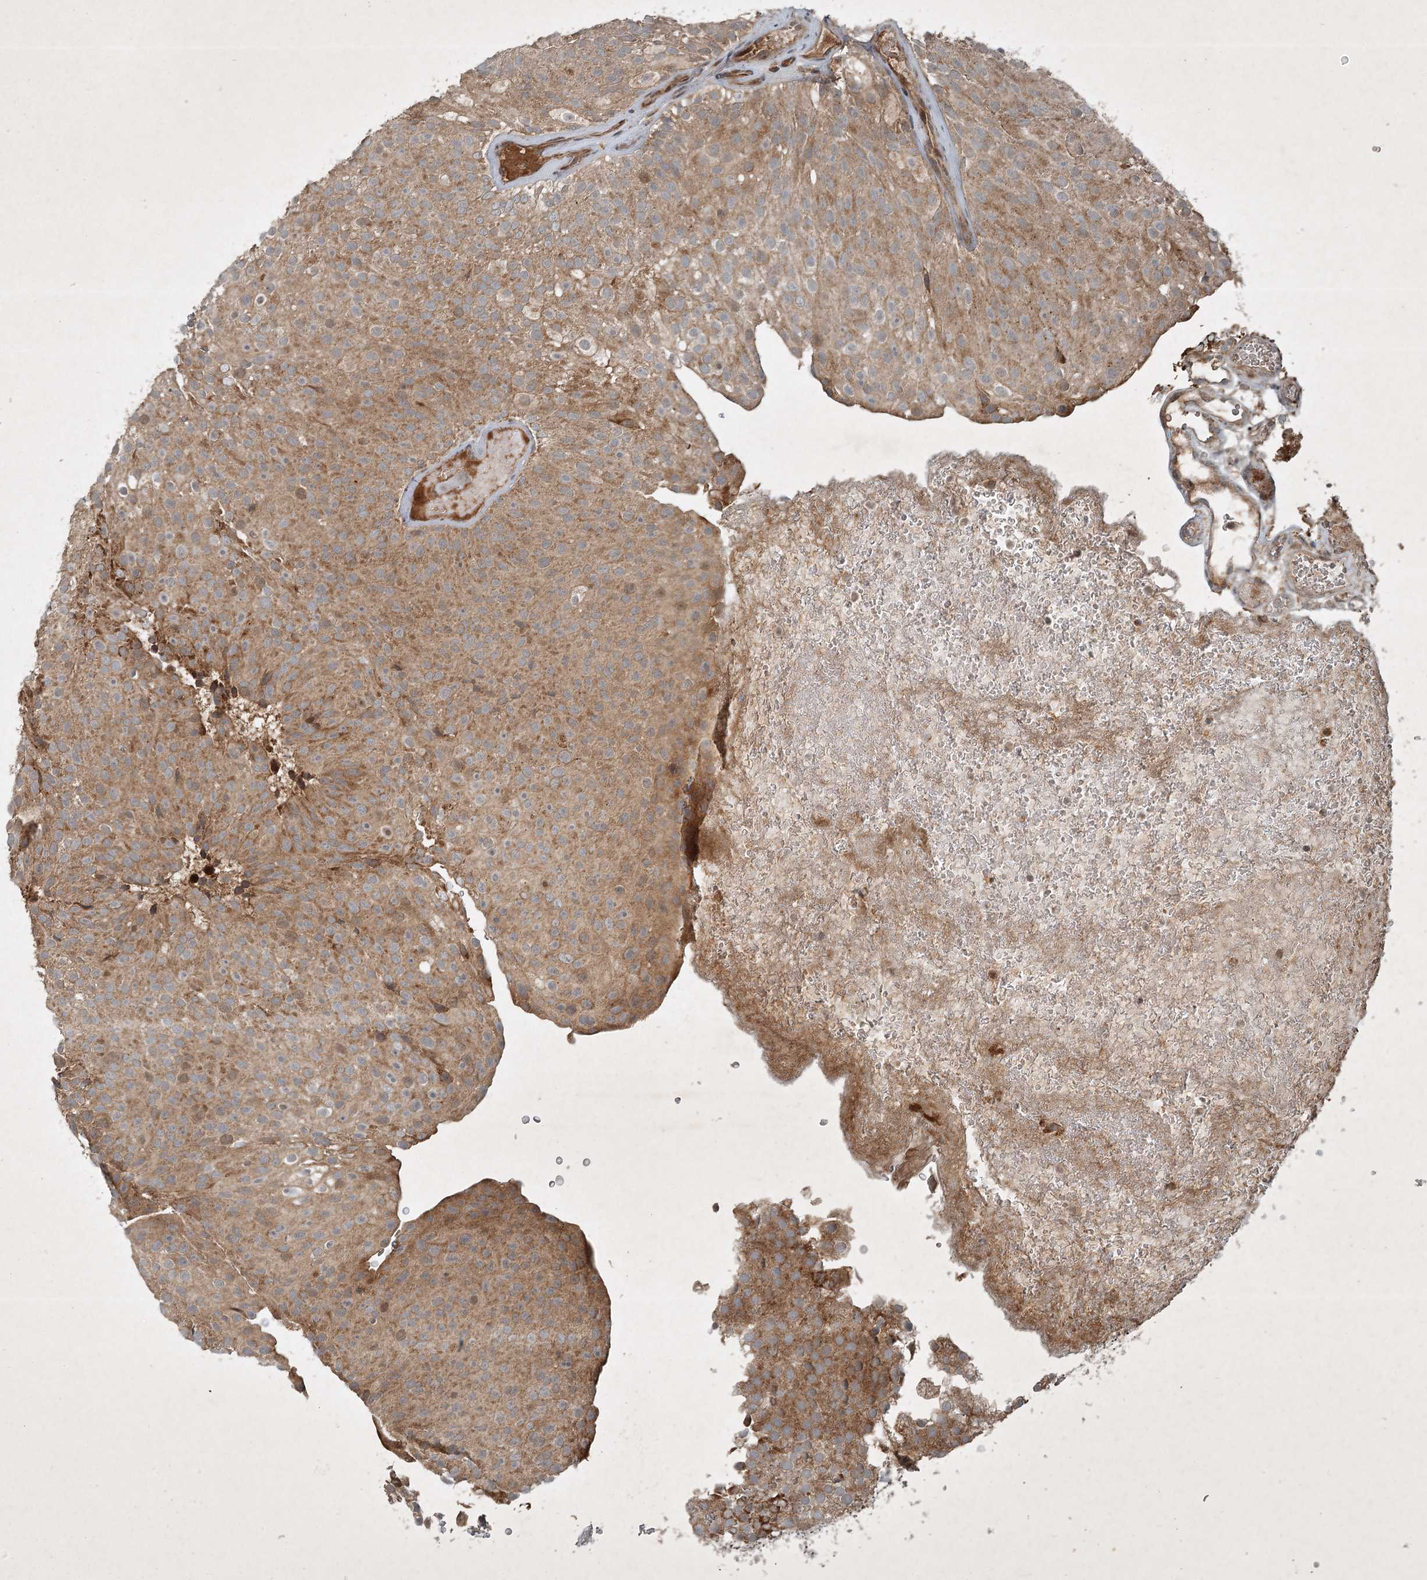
{"staining": {"intensity": "moderate", "quantity": ">75%", "location": "cytoplasmic/membranous"}, "tissue": "urothelial cancer", "cell_type": "Tumor cells", "image_type": "cancer", "snomed": [{"axis": "morphology", "description": "Urothelial carcinoma, Low grade"}, {"axis": "topography", "description": "Urinary bladder"}], "caption": "DAB (3,3'-diaminobenzidine) immunohistochemical staining of human urothelial cancer displays moderate cytoplasmic/membranous protein positivity in approximately >75% of tumor cells.", "gene": "UNC93A", "patient": {"sex": "male", "age": 78}}